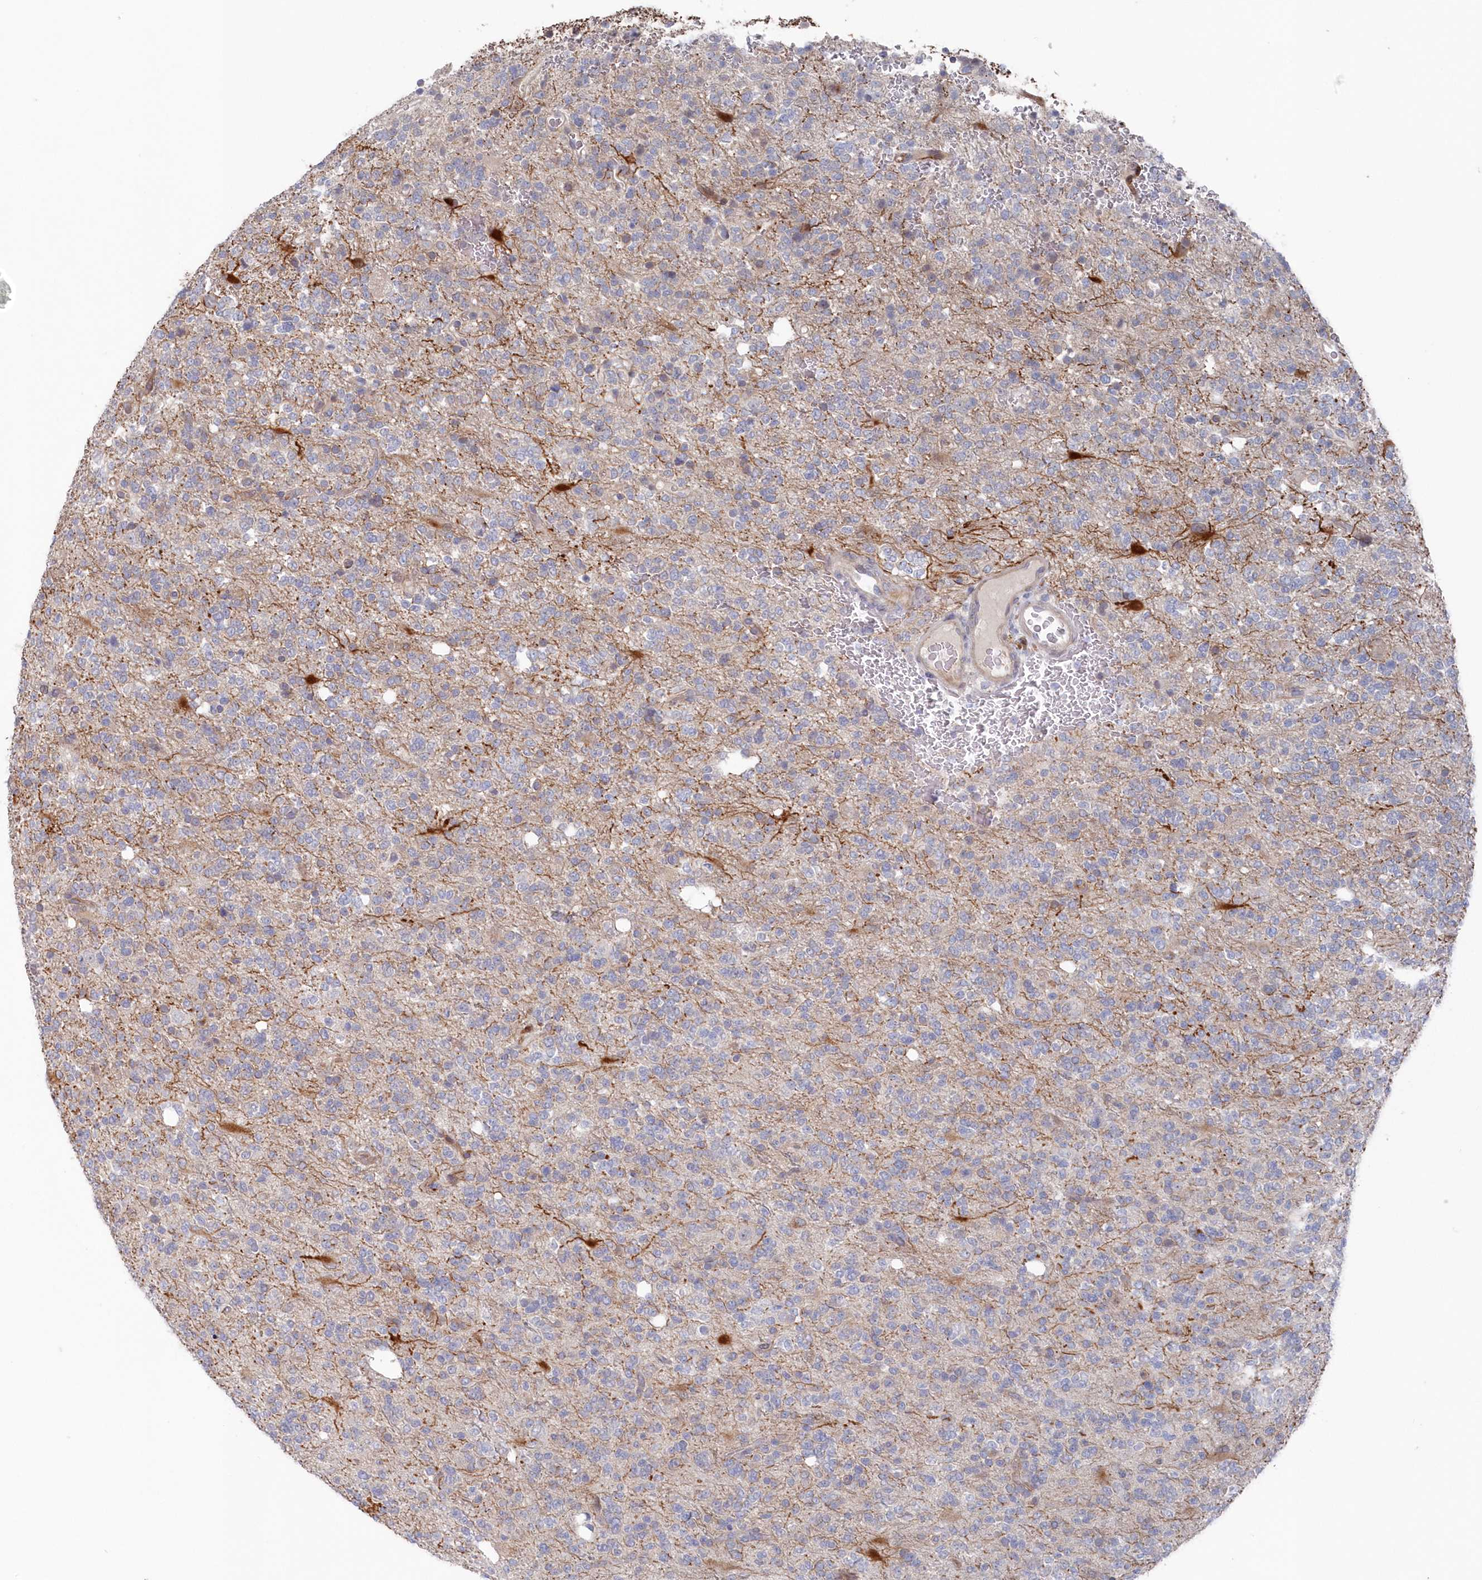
{"staining": {"intensity": "negative", "quantity": "none", "location": "none"}, "tissue": "glioma", "cell_type": "Tumor cells", "image_type": "cancer", "snomed": [{"axis": "morphology", "description": "Glioma, malignant, High grade"}, {"axis": "topography", "description": "Brain"}], "caption": "Immunohistochemical staining of malignant glioma (high-grade) exhibits no significant staining in tumor cells. The staining is performed using DAB brown chromogen with nuclei counter-stained in using hematoxylin.", "gene": "KIAA1586", "patient": {"sex": "female", "age": 62}}